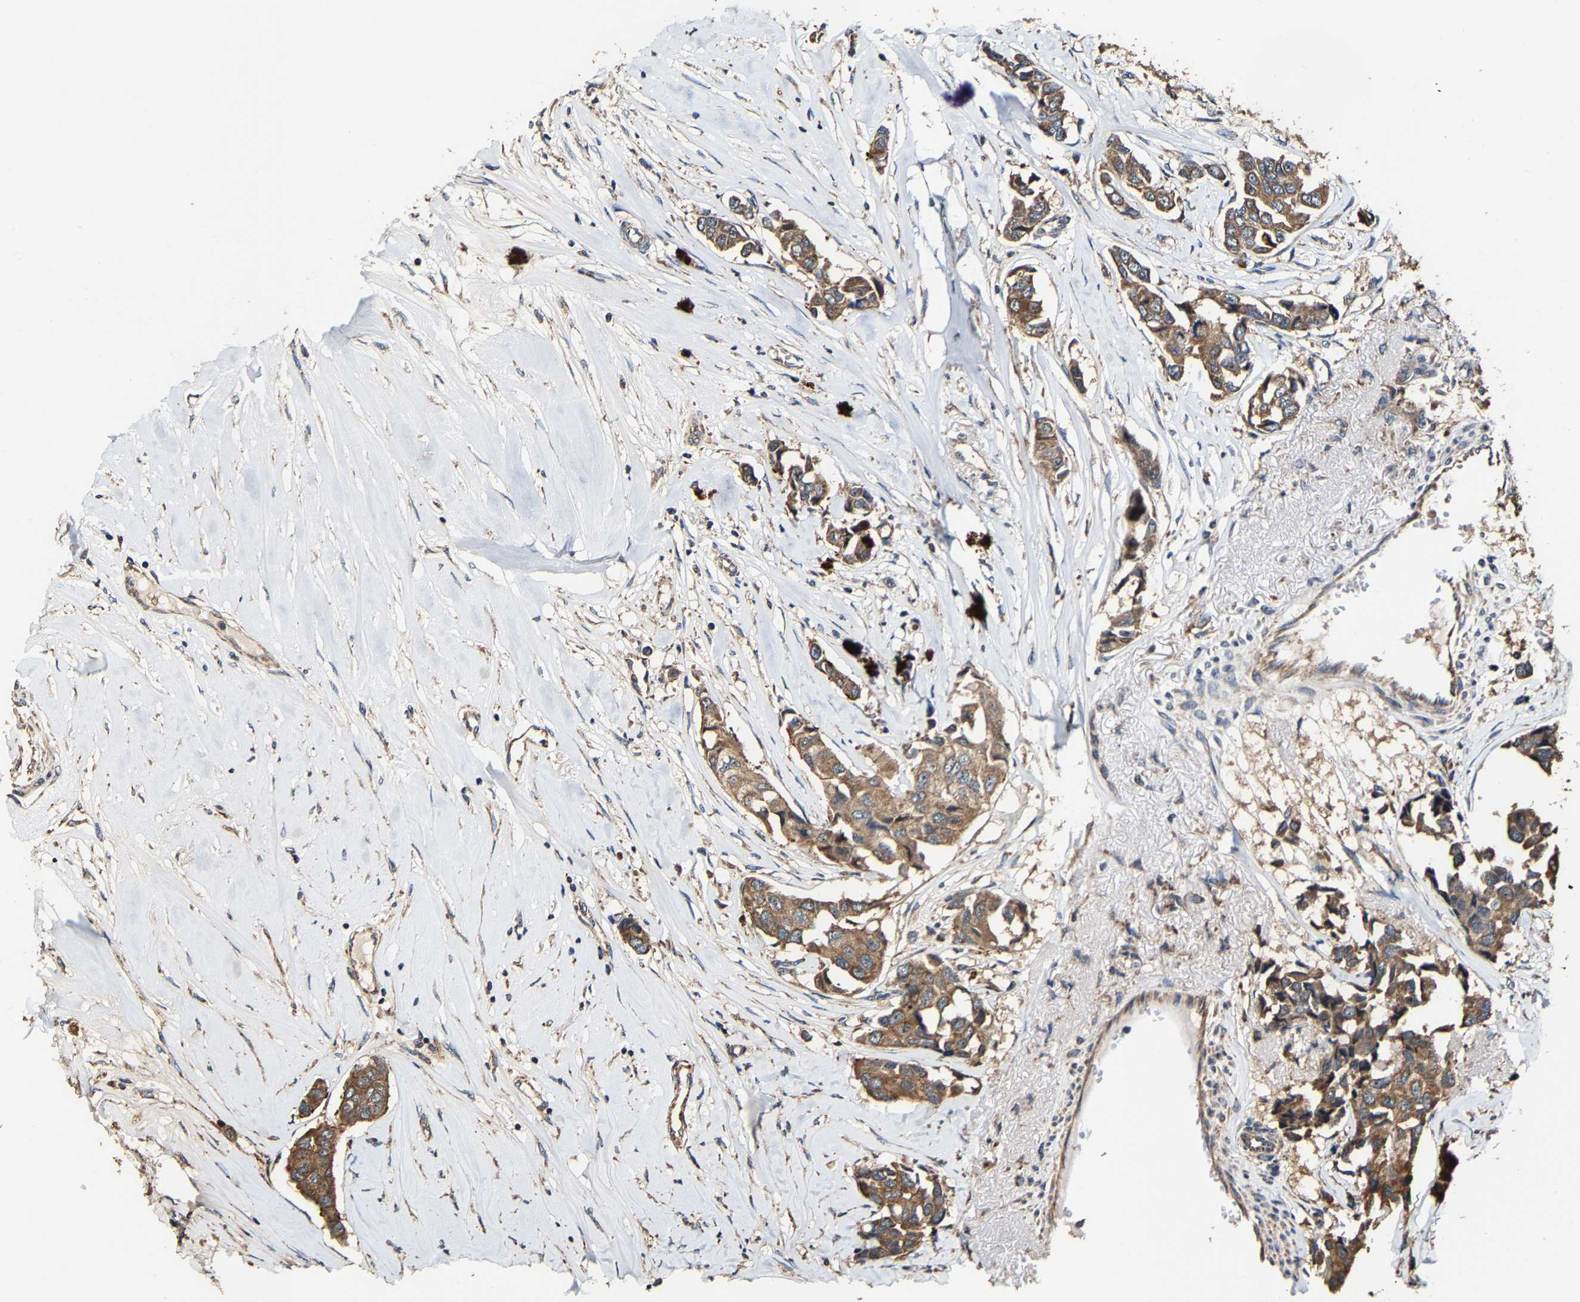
{"staining": {"intensity": "moderate", "quantity": ">75%", "location": "cytoplasmic/membranous"}, "tissue": "breast cancer", "cell_type": "Tumor cells", "image_type": "cancer", "snomed": [{"axis": "morphology", "description": "Duct carcinoma"}, {"axis": "topography", "description": "Breast"}], "caption": "A micrograph of human breast cancer (intraductal carcinoma) stained for a protein reveals moderate cytoplasmic/membranous brown staining in tumor cells.", "gene": "GFRA3", "patient": {"sex": "female", "age": 80}}